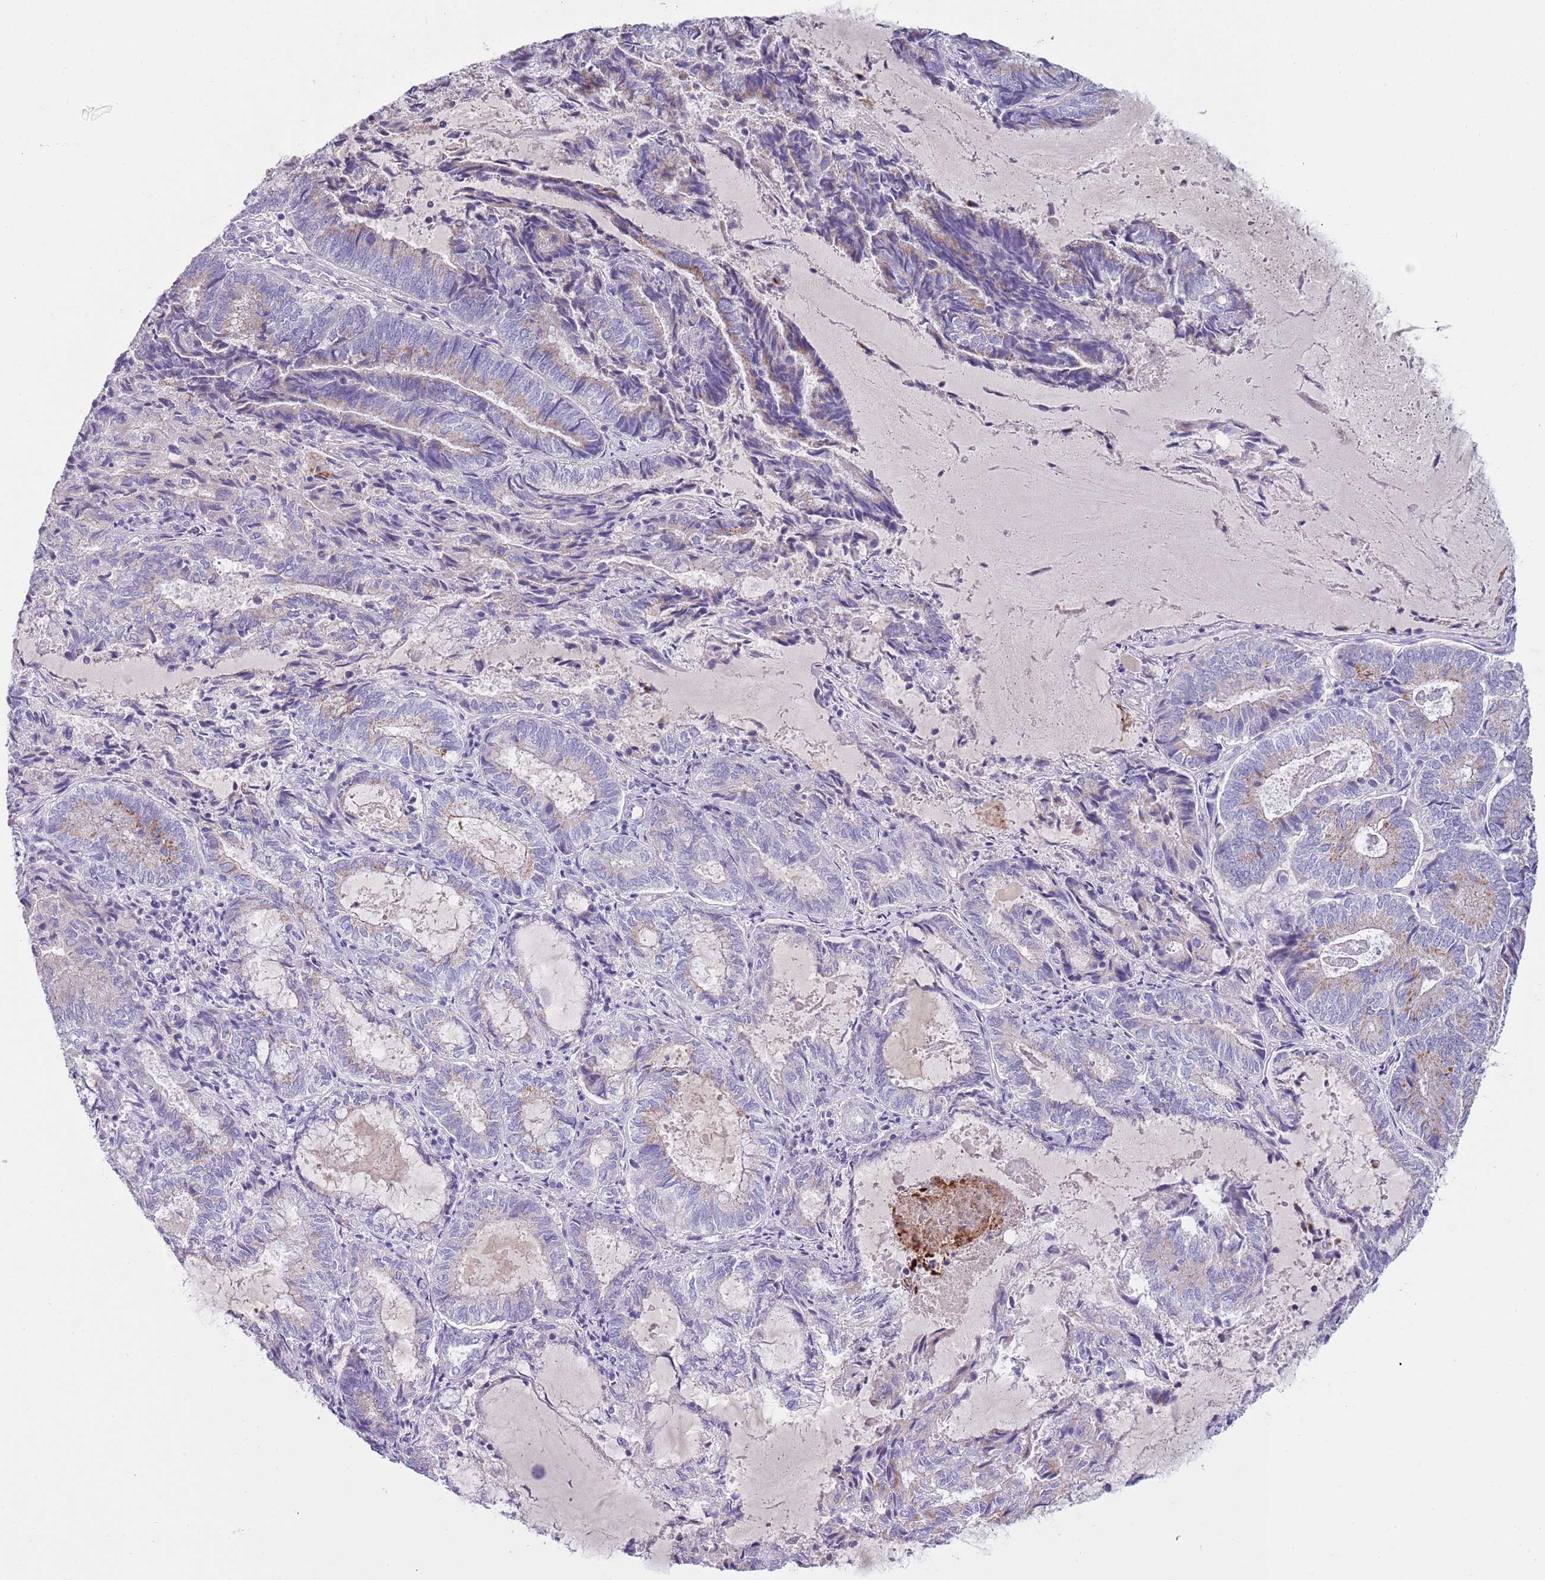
{"staining": {"intensity": "weak", "quantity": "<25%", "location": "cytoplasmic/membranous"}, "tissue": "endometrial cancer", "cell_type": "Tumor cells", "image_type": "cancer", "snomed": [{"axis": "morphology", "description": "Adenocarcinoma, NOS"}, {"axis": "topography", "description": "Endometrium"}], "caption": "Endometrial cancer (adenocarcinoma) was stained to show a protein in brown. There is no significant staining in tumor cells.", "gene": "NBPF6", "patient": {"sex": "female", "age": 80}}